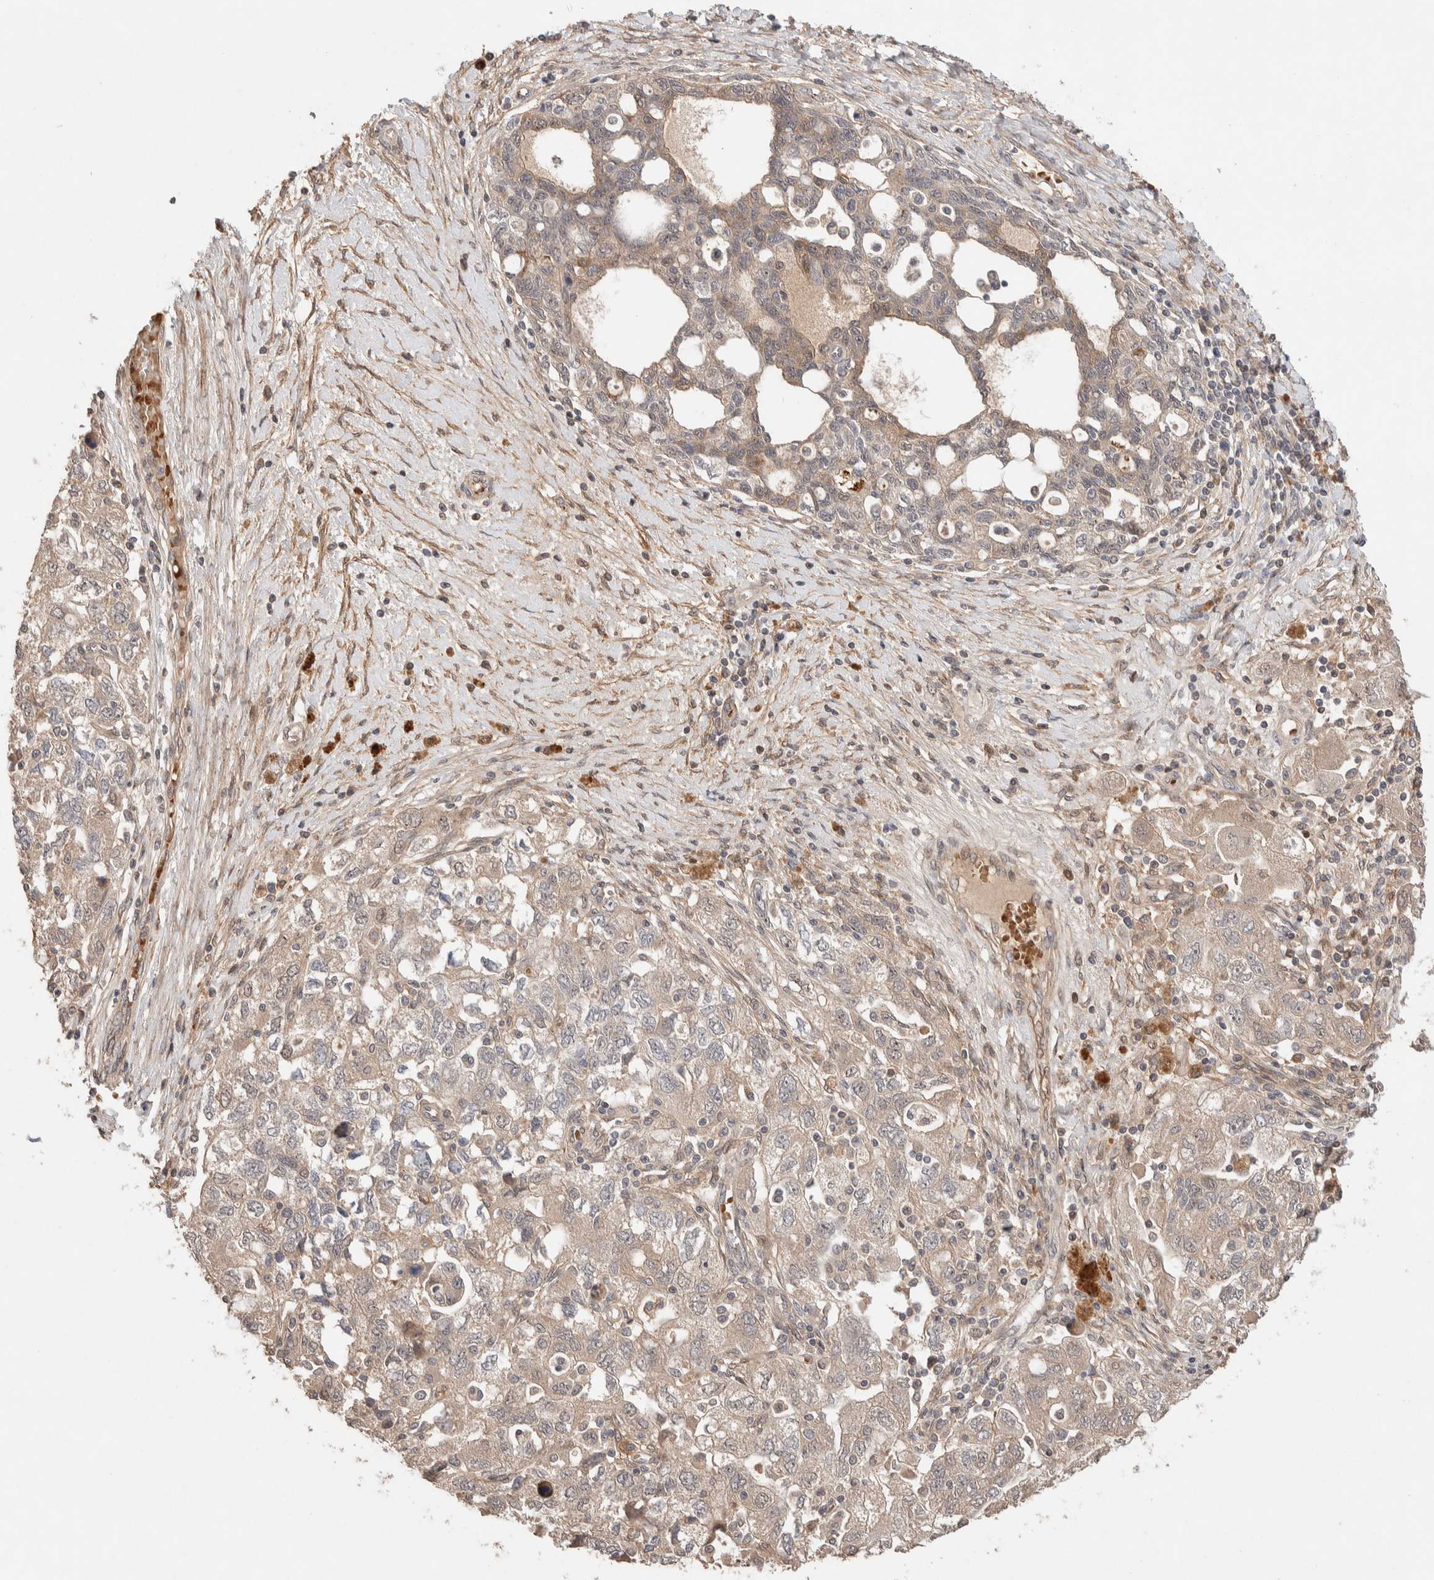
{"staining": {"intensity": "weak", "quantity": ">75%", "location": "cytoplasmic/membranous"}, "tissue": "ovarian cancer", "cell_type": "Tumor cells", "image_type": "cancer", "snomed": [{"axis": "morphology", "description": "Carcinoma, NOS"}, {"axis": "morphology", "description": "Cystadenocarcinoma, serous, NOS"}, {"axis": "topography", "description": "Ovary"}], "caption": "Protein staining of ovarian serous cystadenocarcinoma tissue displays weak cytoplasmic/membranous positivity in approximately >75% of tumor cells.", "gene": "CASK", "patient": {"sex": "female", "age": 69}}